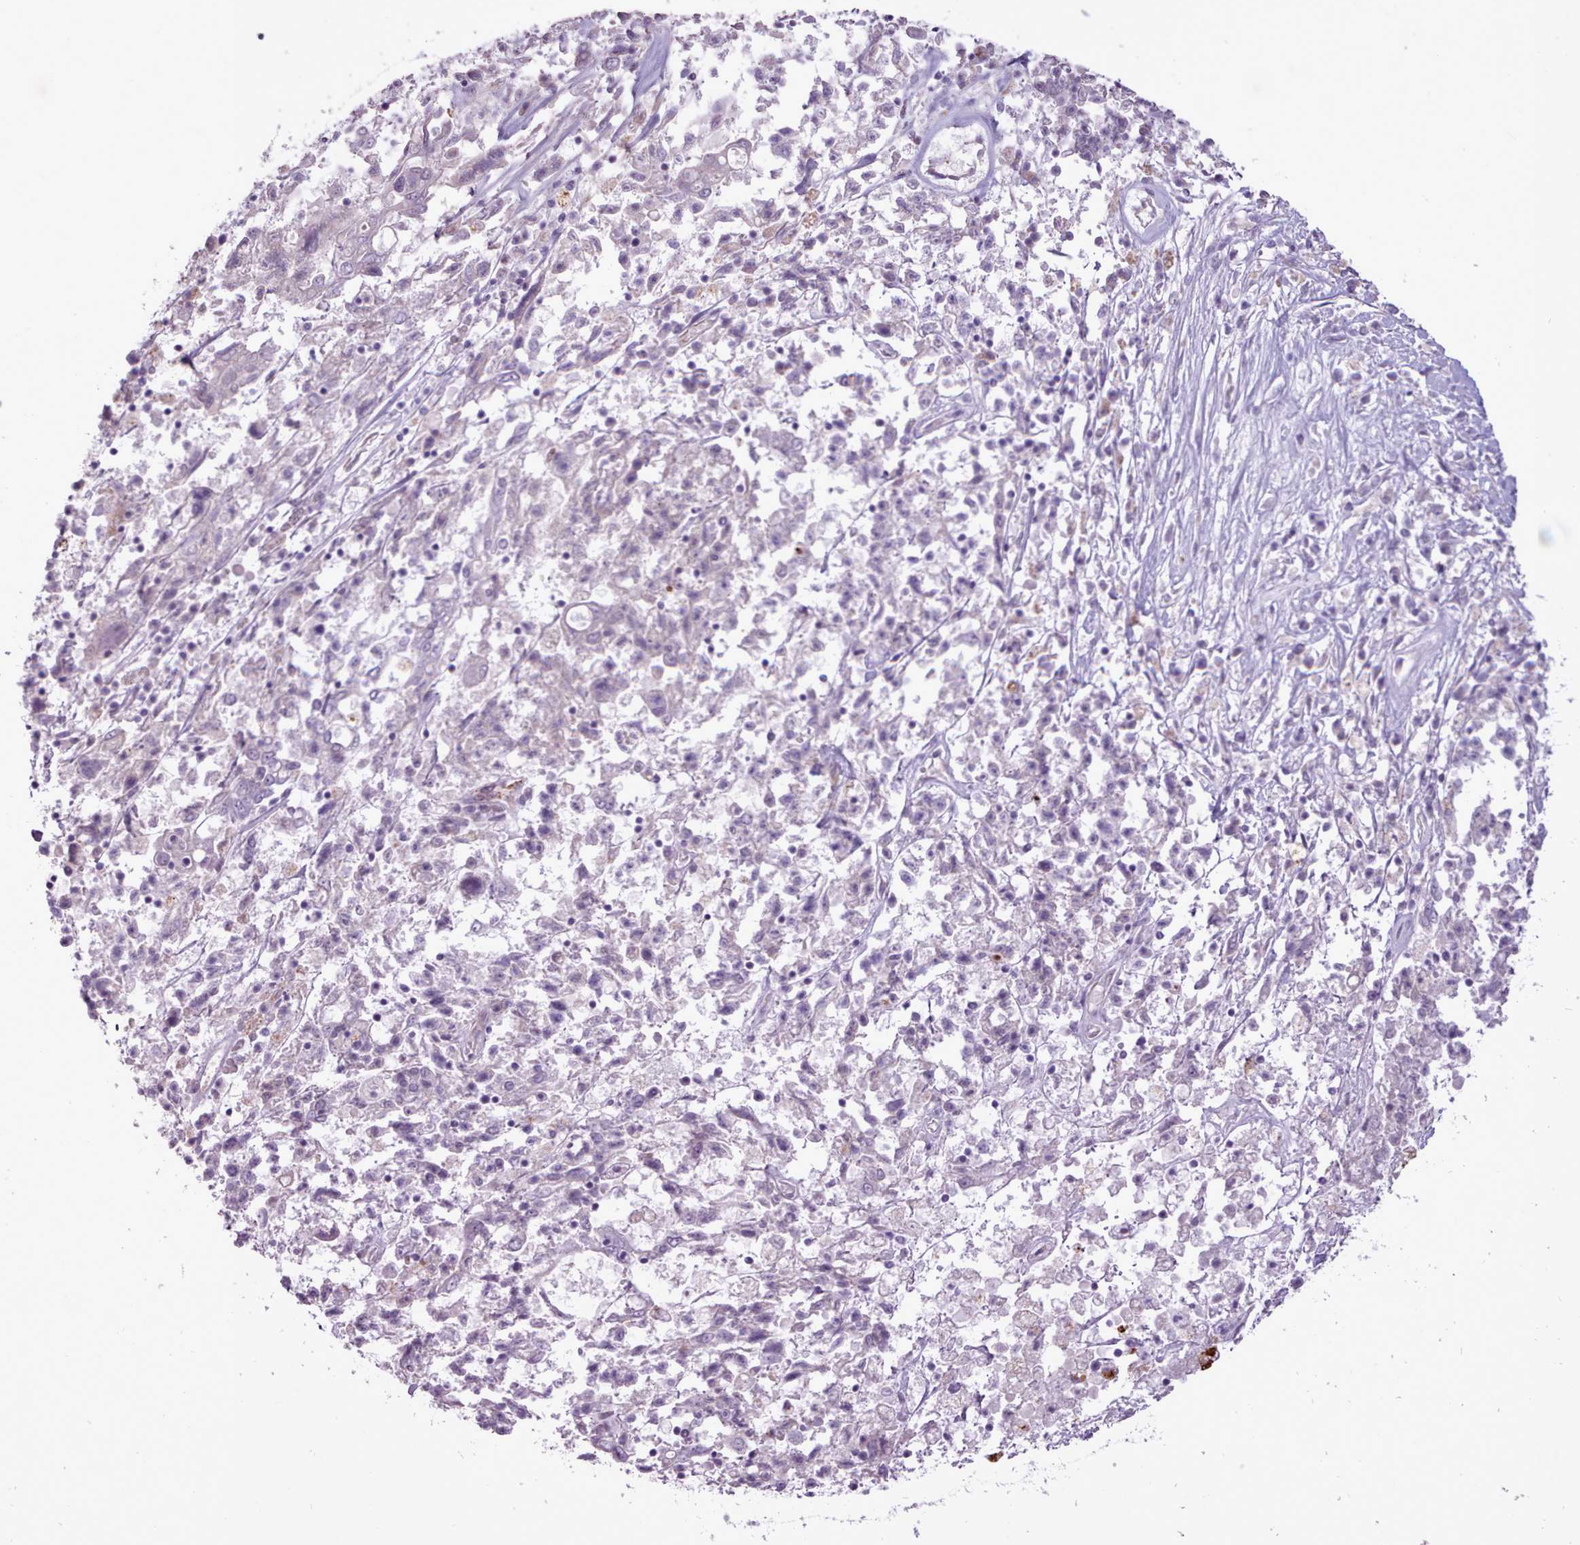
{"staining": {"intensity": "negative", "quantity": "none", "location": "none"}, "tissue": "ovarian cancer", "cell_type": "Tumor cells", "image_type": "cancer", "snomed": [{"axis": "morphology", "description": "Carcinoma, endometroid"}, {"axis": "topography", "description": "Ovary"}], "caption": "An immunohistochemistry histopathology image of ovarian endometroid carcinoma is shown. There is no staining in tumor cells of ovarian endometroid carcinoma. The staining was performed using DAB (3,3'-diaminobenzidine) to visualize the protein expression in brown, while the nuclei were stained in blue with hematoxylin (Magnification: 20x).", "gene": "ATRAID", "patient": {"sex": "female", "age": 62}}